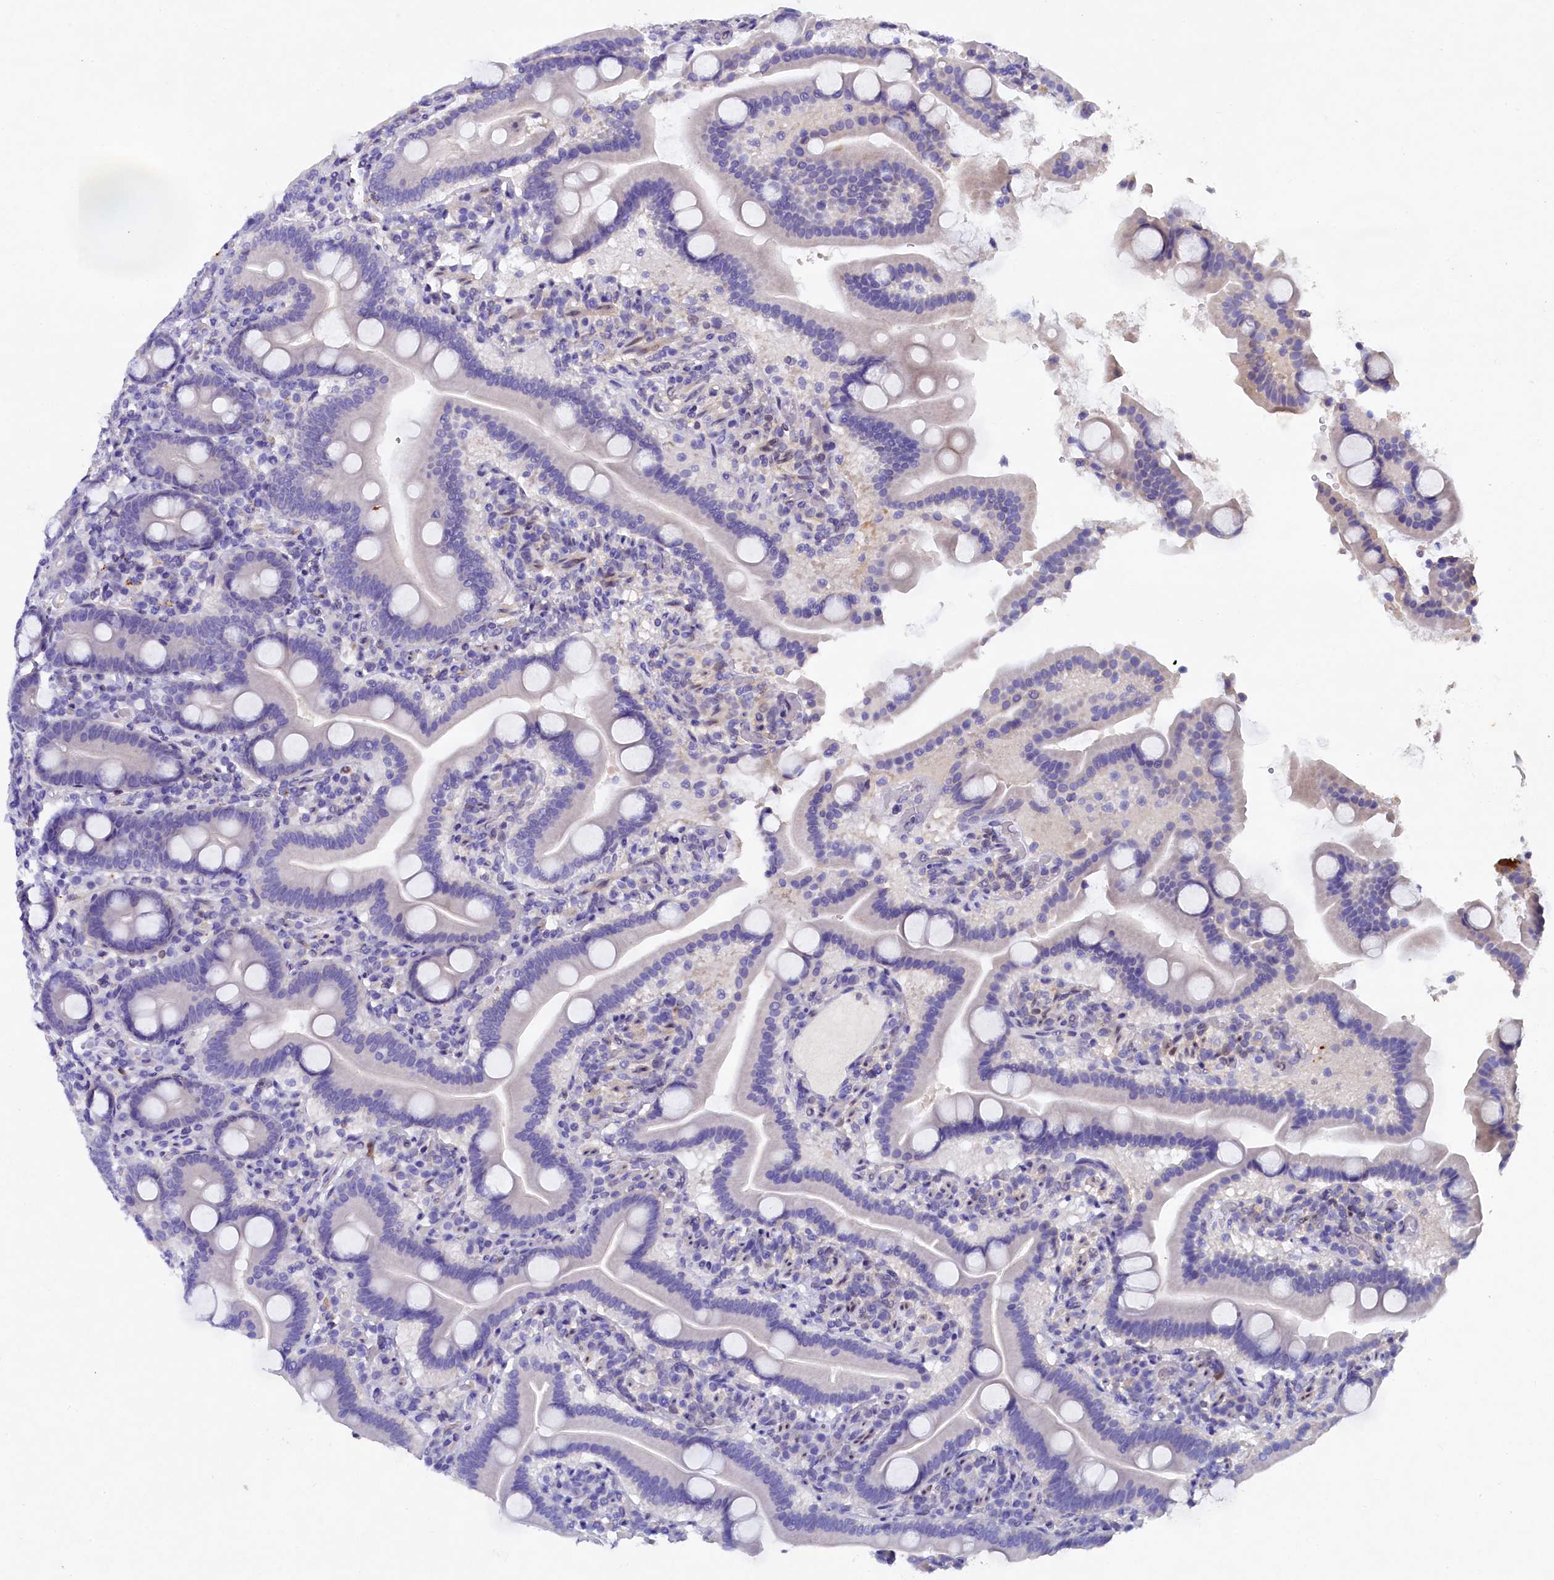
{"staining": {"intensity": "negative", "quantity": "none", "location": "none"}, "tissue": "duodenum", "cell_type": "Glandular cells", "image_type": "normal", "snomed": [{"axis": "morphology", "description": "Normal tissue, NOS"}, {"axis": "topography", "description": "Duodenum"}], "caption": "A high-resolution micrograph shows immunohistochemistry staining of normal duodenum, which reveals no significant expression in glandular cells. Nuclei are stained in blue.", "gene": "TGDS", "patient": {"sex": "male", "age": 55}}